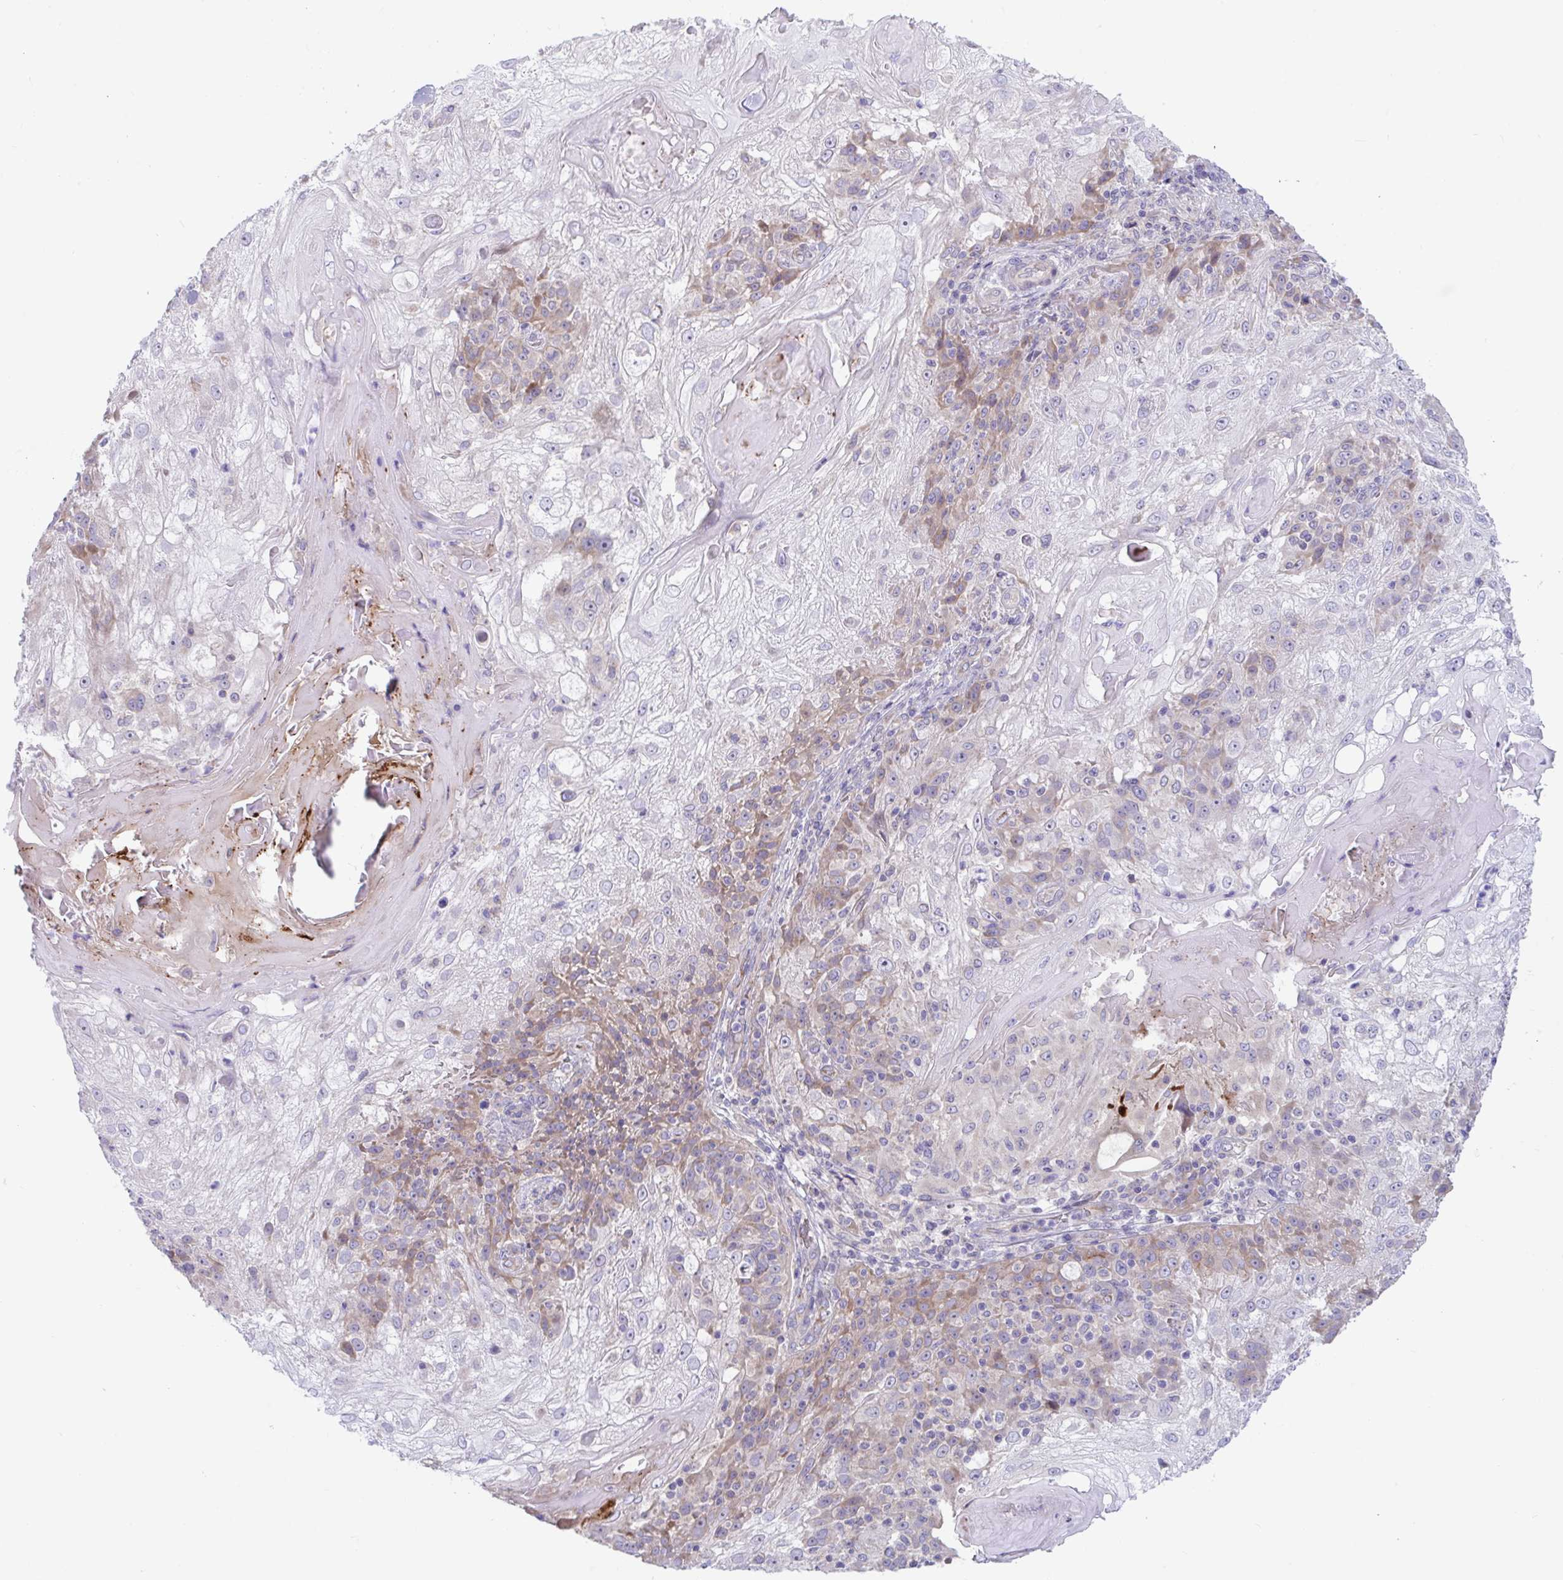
{"staining": {"intensity": "weak", "quantity": "<25%", "location": "cytoplasmic/membranous"}, "tissue": "skin cancer", "cell_type": "Tumor cells", "image_type": "cancer", "snomed": [{"axis": "morphology", "description": "Normal tissue, NOS"}, {"axis": "morphology", "description": "Squamous cell carcinoma, NOS"}, {"axis": "topography", "description": "Skin"}], "caption": "Immunohistochemical staining of skin cancer (squamous cell carcinoma) demonstrates no significant positivity in tumor cells. Brightfield microscopy of immunohistochemistry (IHC) stained with DAB (3,3'-diaminobenzidine) (brown) and hematoxylin (blue), captured at high magnification.", "gene": "IL37", "patient": {"sex": "female", "age": 83}}